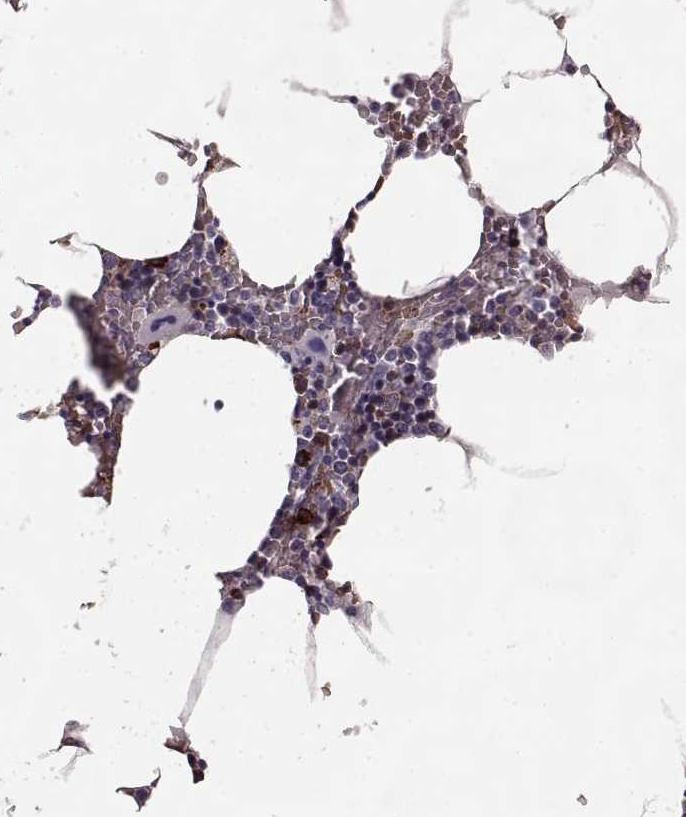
{"staining": {"intensity": "strong", "quantity": "<25%", "location": "cytoplasmic/membranous"}, "tissue": "bone marrow", "cell_type": "Hematopoietic cells", "image_type": "normal", "snomed": [{"axis": "morphology", "description": "Normal tissue, NOS"}, {"axis": "topography", "description": "Bone marrow"}], "caption": "Protein staining of benign bone marrow exhibits strong cytoplasmic/membranous expression in approximately <25% of hematopoietic cells.", "gene": "CCNF", "patient": {"sex": "female", "age": 52}}